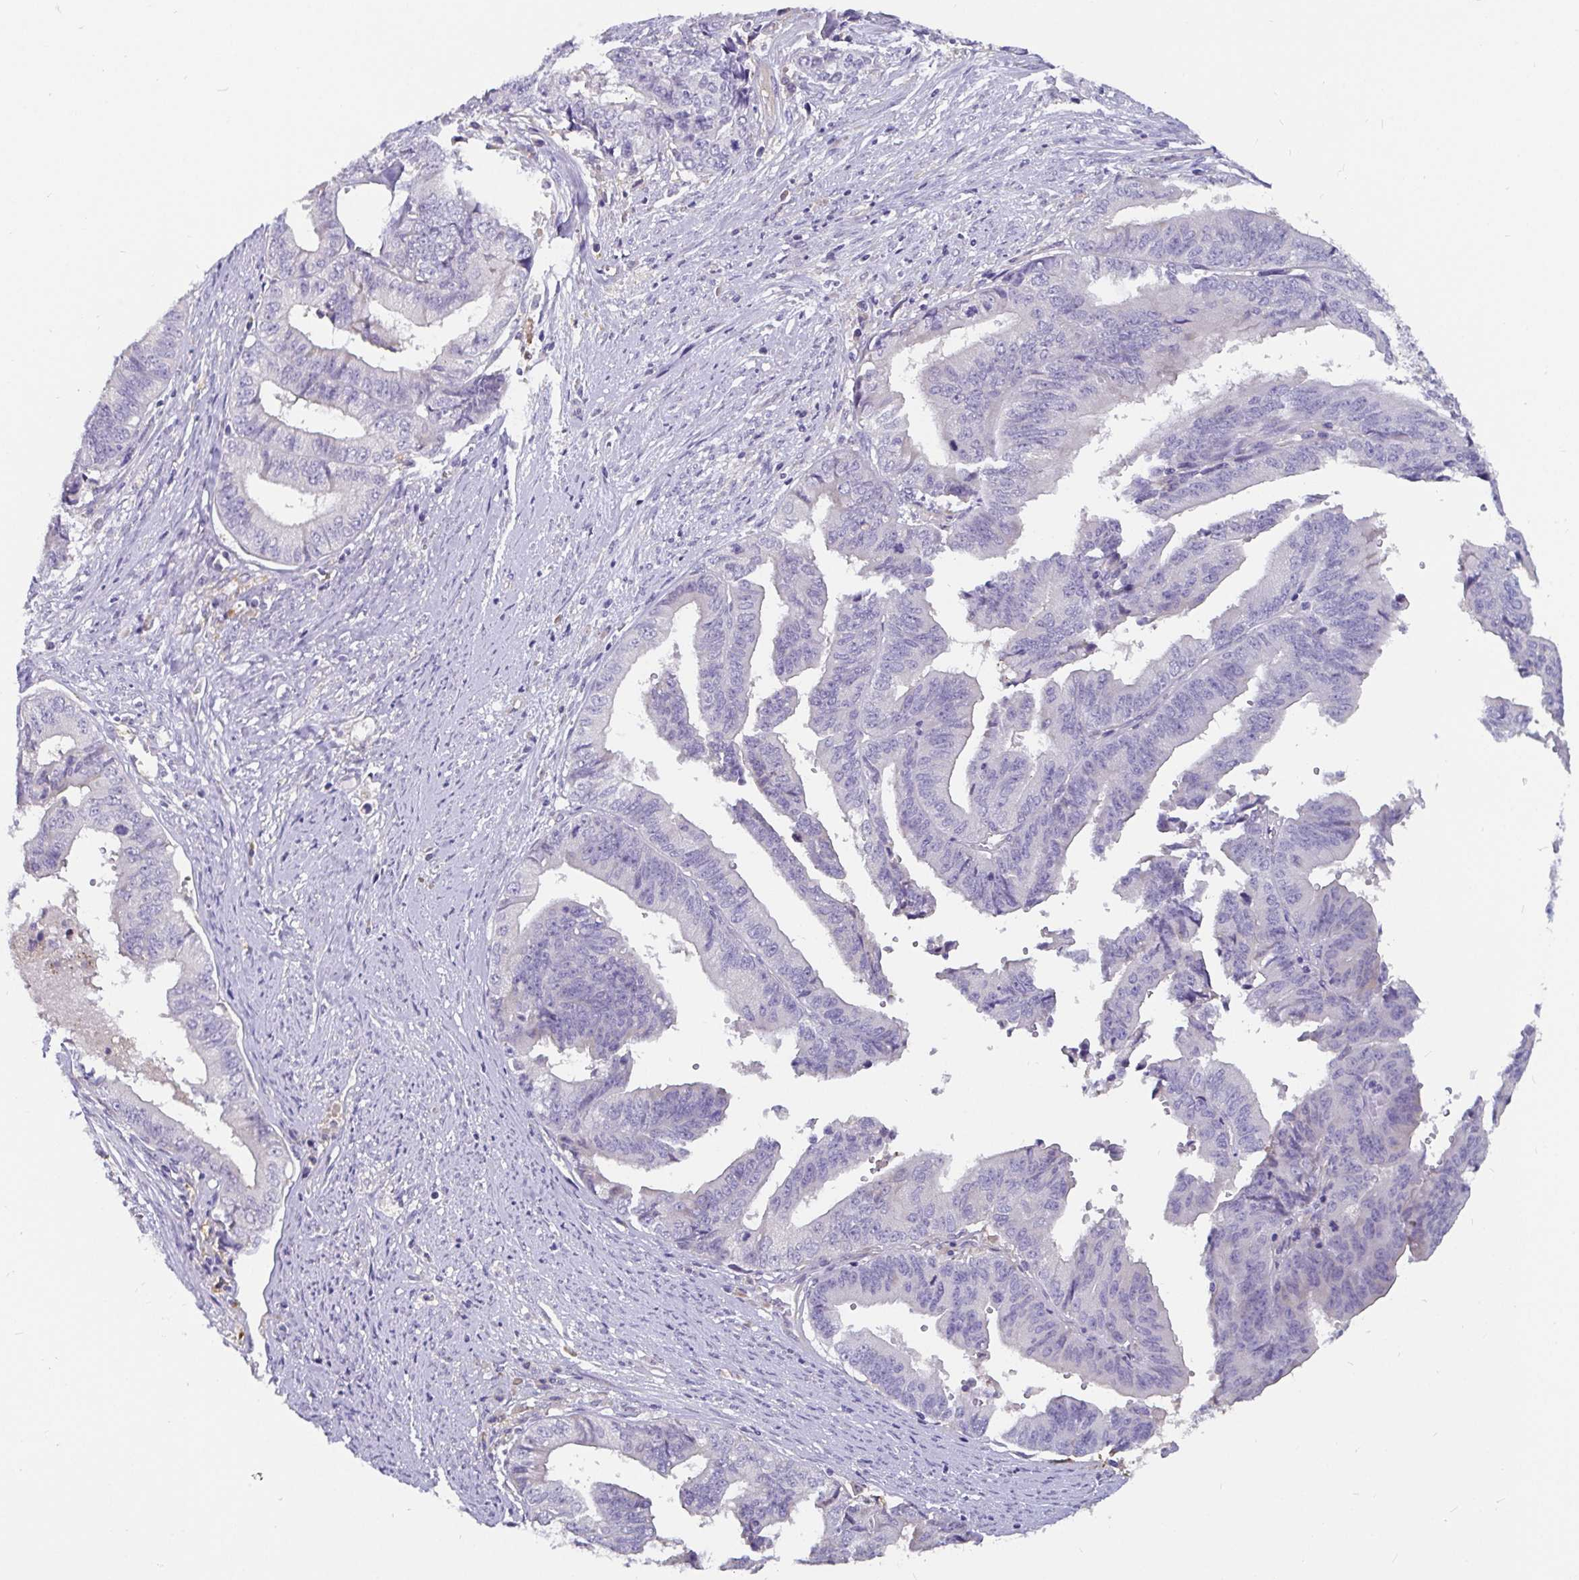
{"staining": {"intensity": "negative", "quantity": "none", "location": "none"}, "tissue": "endometrial cancer", "cell_type": "Tumor cells", "image_type": "cancer", "snomed": [{"axis": "morphology", "description": "Adenocarcinoma, NOS"}, {"axis": "topography", "description": "Endometrium"}], "caption": "Protein analysis of endometrial adenocarcinoma shows no significant expression in tumor cells.", "gene": "ADAMTS6", "patient": {"sex": "female", "age": 65}}